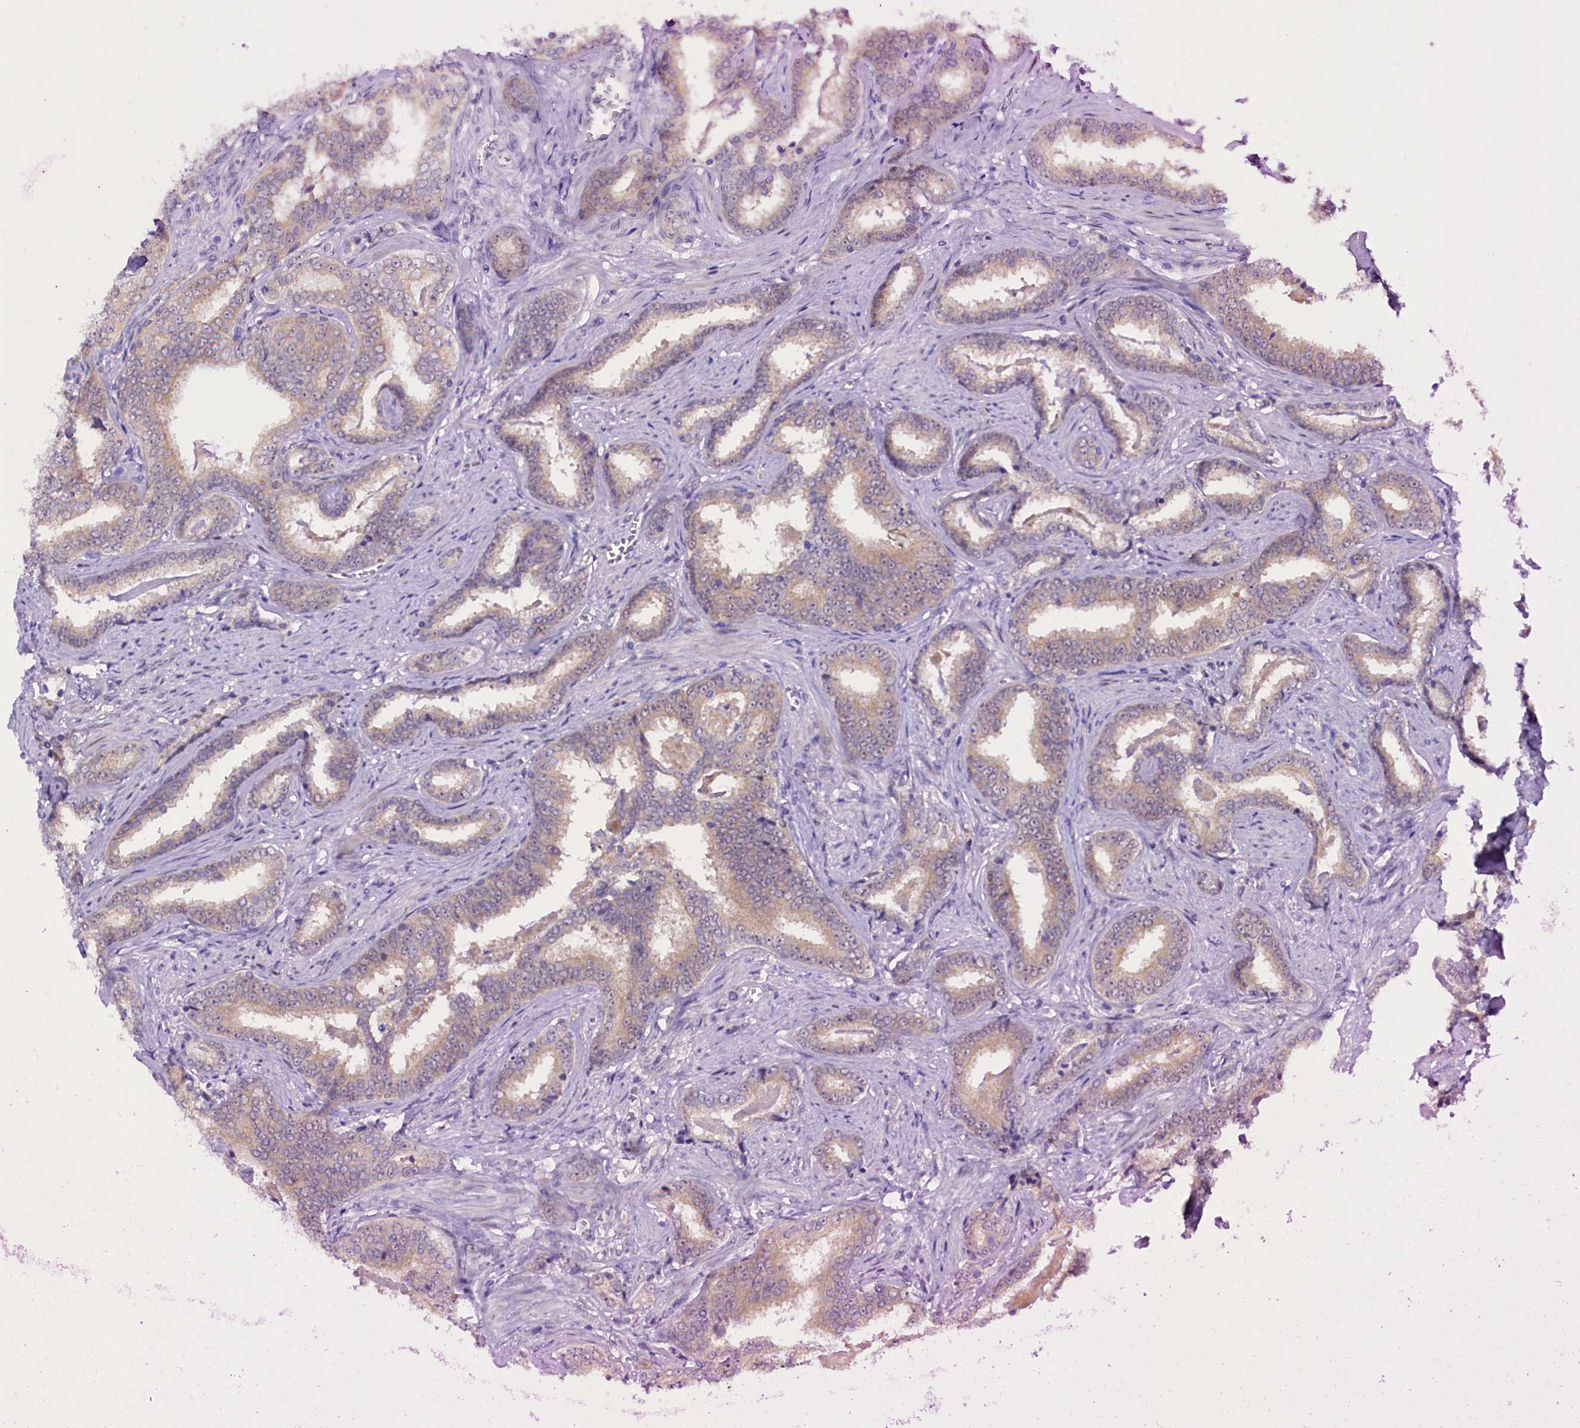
{"staining": {"intensity": "weak", "quantity": "25%-75%", "location": "cytoplasmic/membranous"}, "tissue": "prostate cancer", "cell_type": "Tumor cells", "image_type": "cancer", "snomed": [{"axis": "morphology", "description": "Adenocarcinoma, High grade"}, {"axis": "topography", "description": "Prostate"}], "caption": "This is a photomicrograph of immunohistochemistry staining of prostate high-grade adenocarcinoma, which shows weak staining in the cytoplasmic/membranous of tumor cells.", "gene": "CCDC106", "patient": {"sex": "male", "age": 67}}